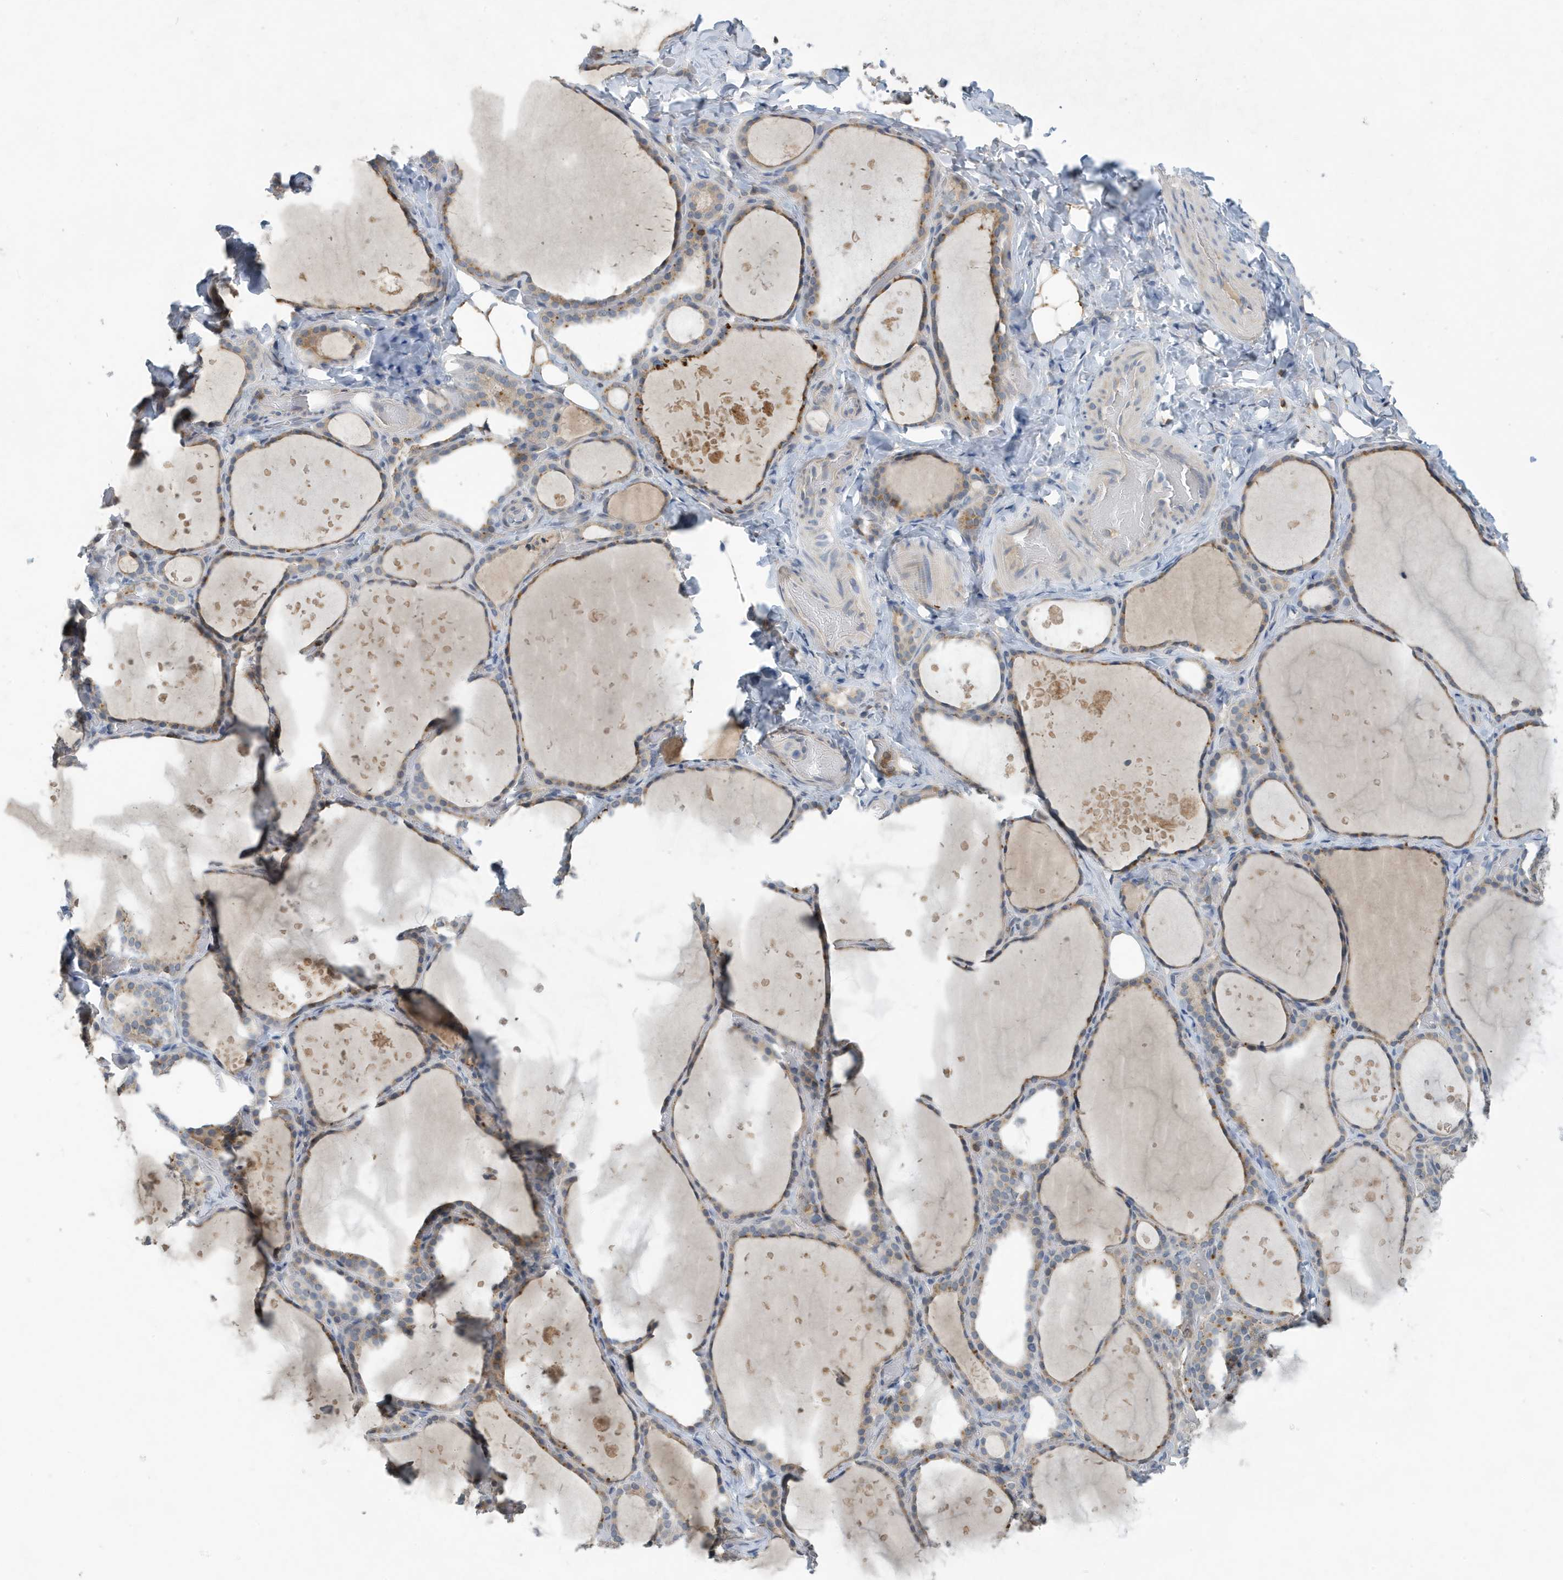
{"staining": {"intensity": "moderate", "quantity": "<25%", "location": "cytoplasmic/membranous"}, "tissue": "thyroid gland", "cell_type": "Glandular cells", "image_type": "normal", "snomed": [{"axis": "morphology", "description": "Normal tissue, NOS"}, {"axis": "topography", "description": "Thyroid gland"}], "caption": "High-power microscopy captured an immunohistochemistry (IHC) histopathology image of unremarkable thyroid gland, revealing moderate cytoplasmic/membranous staining in about <25% of glandular cells. (DAB (3,3'-diaminobenzidine) = brown stain, brightfield microscopy at high magnification).", "gene": "NSUN3", "patient": {"sex": "female", "age": 44}}